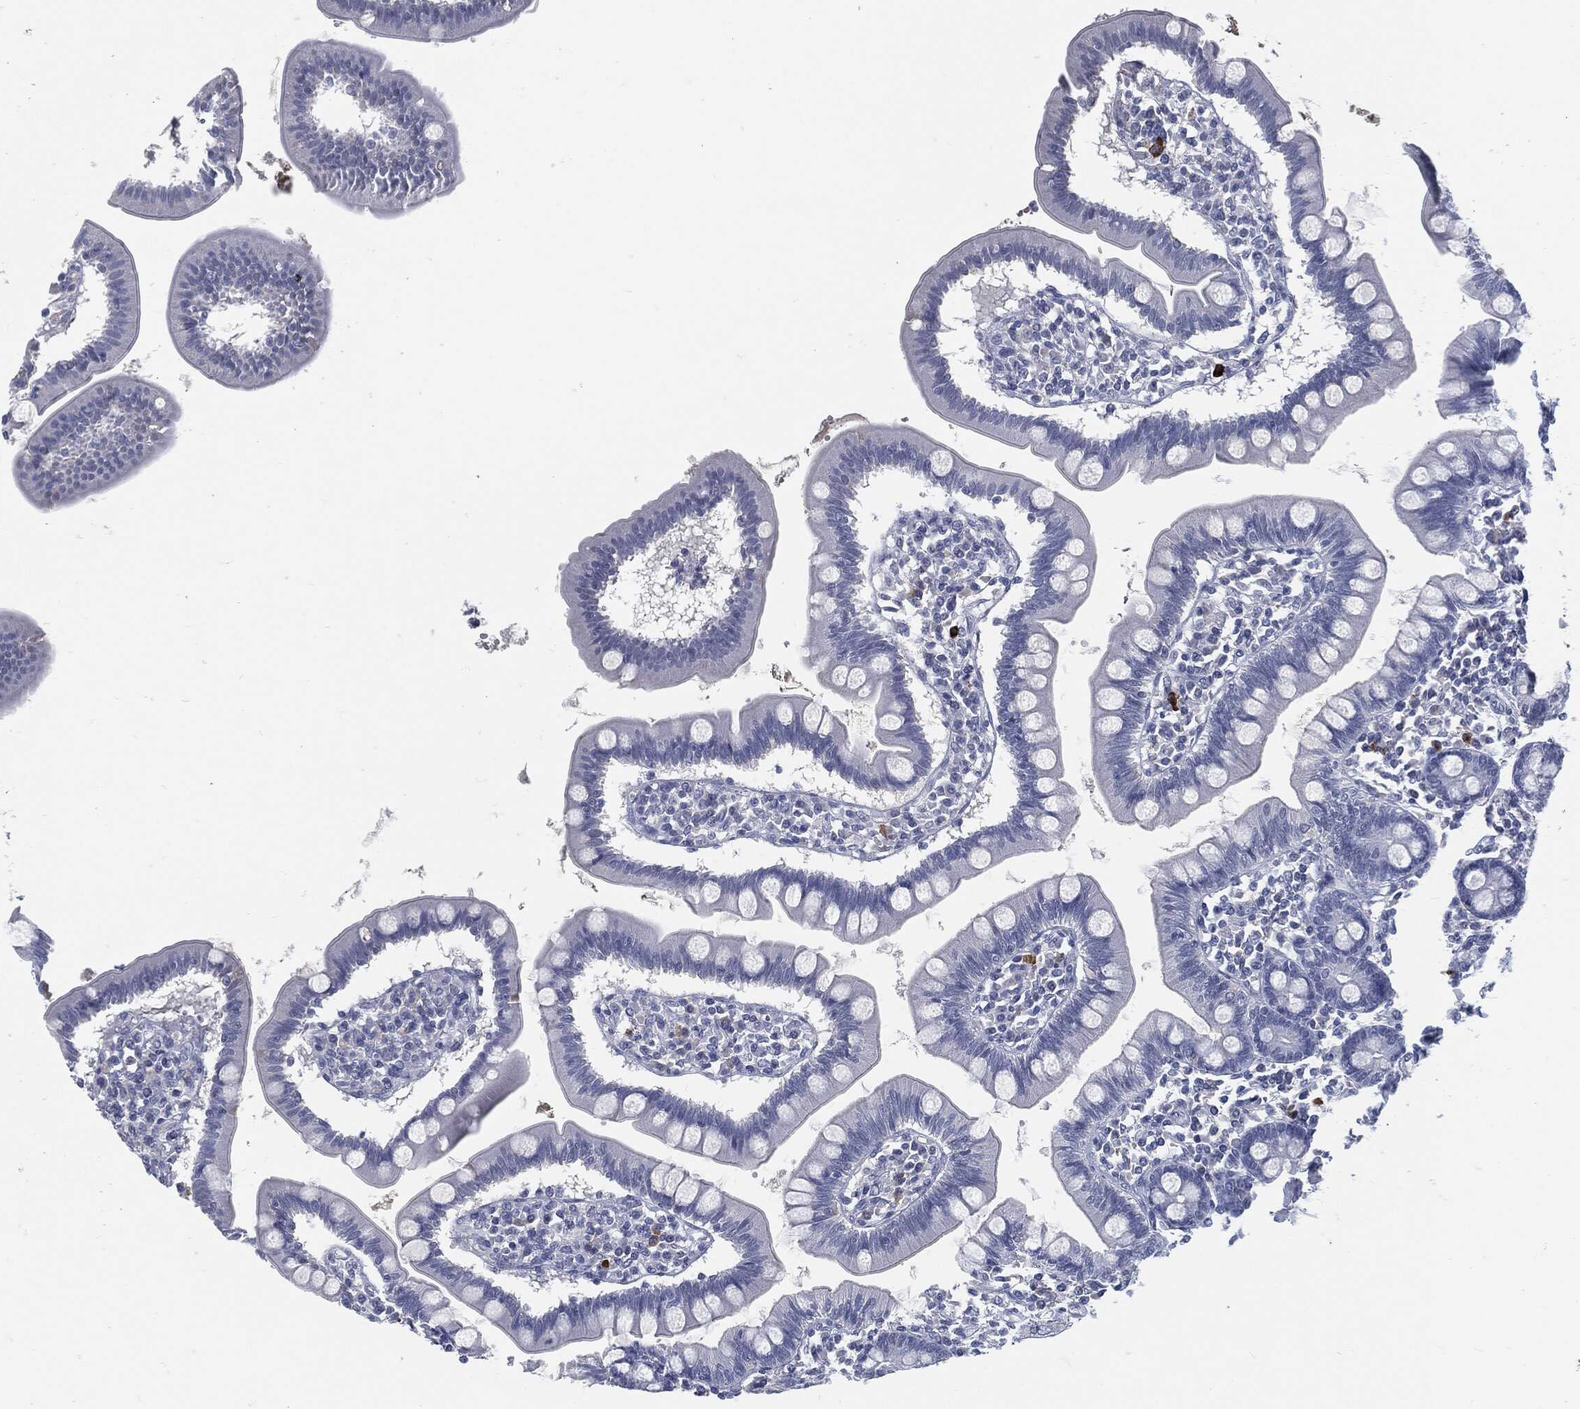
{"staining": {"intensity": "negative", "quantity": "none", "location": "none"}, "tissue": "small intestine", "cell_type": "Glandular cells", "image_type": "normal", "snomed": [{"axis": "morphology", "description": "Normal tissue, NOS"}, {"axis": "topography", "description": "Small intestine"}], "caption": "A high-resolution histopathology image shows immunohistochemistry staining of normal small intestine, which exhibits no significant positivity in glandular cells.", "gene": "MST1", "patient": {"sex": "male", "age": 88}}